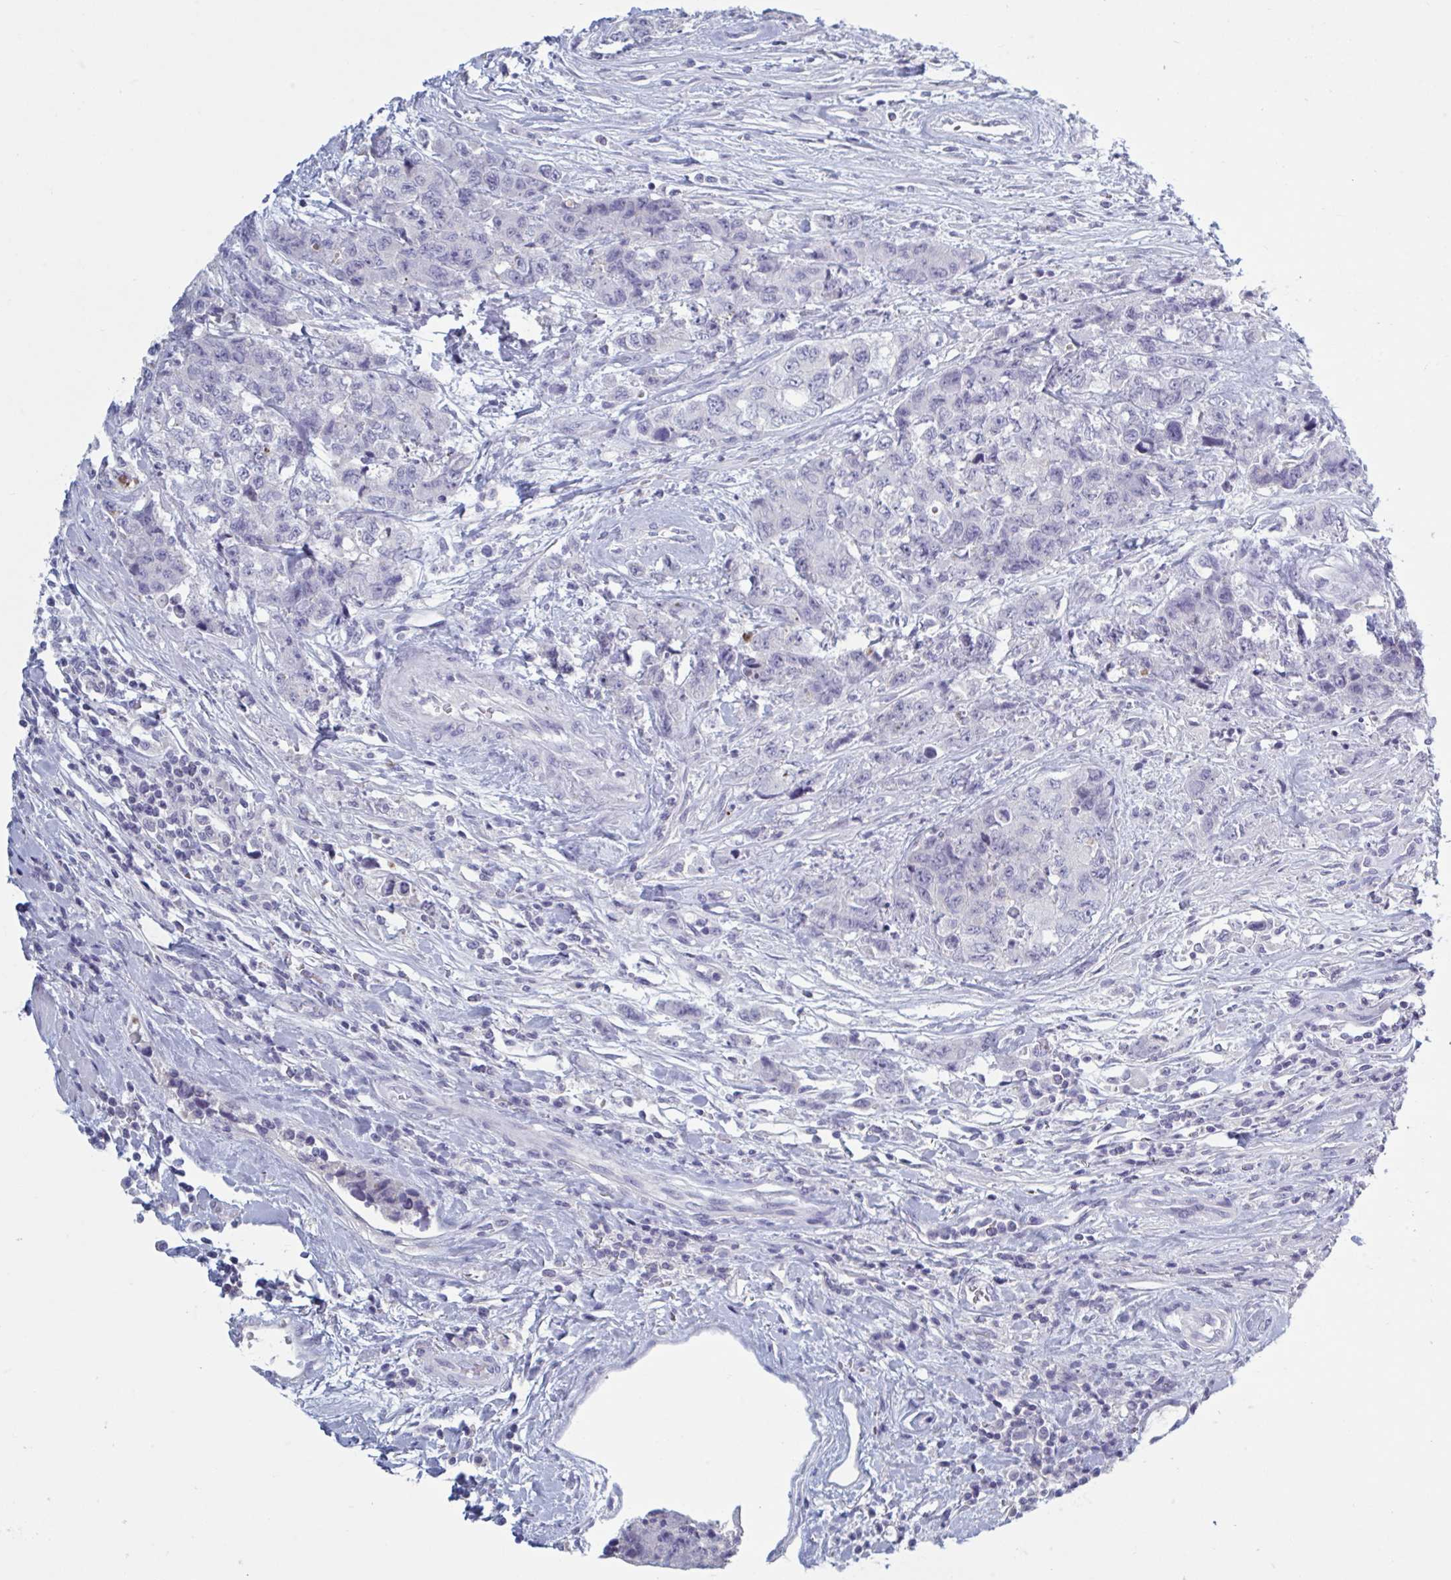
{"staining": {"intensity": "negative", "quantity": "none", "location": "none"}, "tissue": "urothelial cancer", "cell_type": "Tumor cells", "image_type": "cancer", "snomed": [{"axis": "morphology", "description": "Urothelial carcinoma, High grade"}, {"axis": "topography", "description": "Urinary bladder"}], "caption": "Tumor cells are negative for protein expression in human urothelial carcinoma (high-grade). Brightfield microscopy of immunohistochemistry stained with DAB (3,3'-diaminobenzidine) (brown) and hematoxylin (blue), captured at high magnification.", "gene": "NDUFC2", "patient": {"sex": "female", "age": 78}}